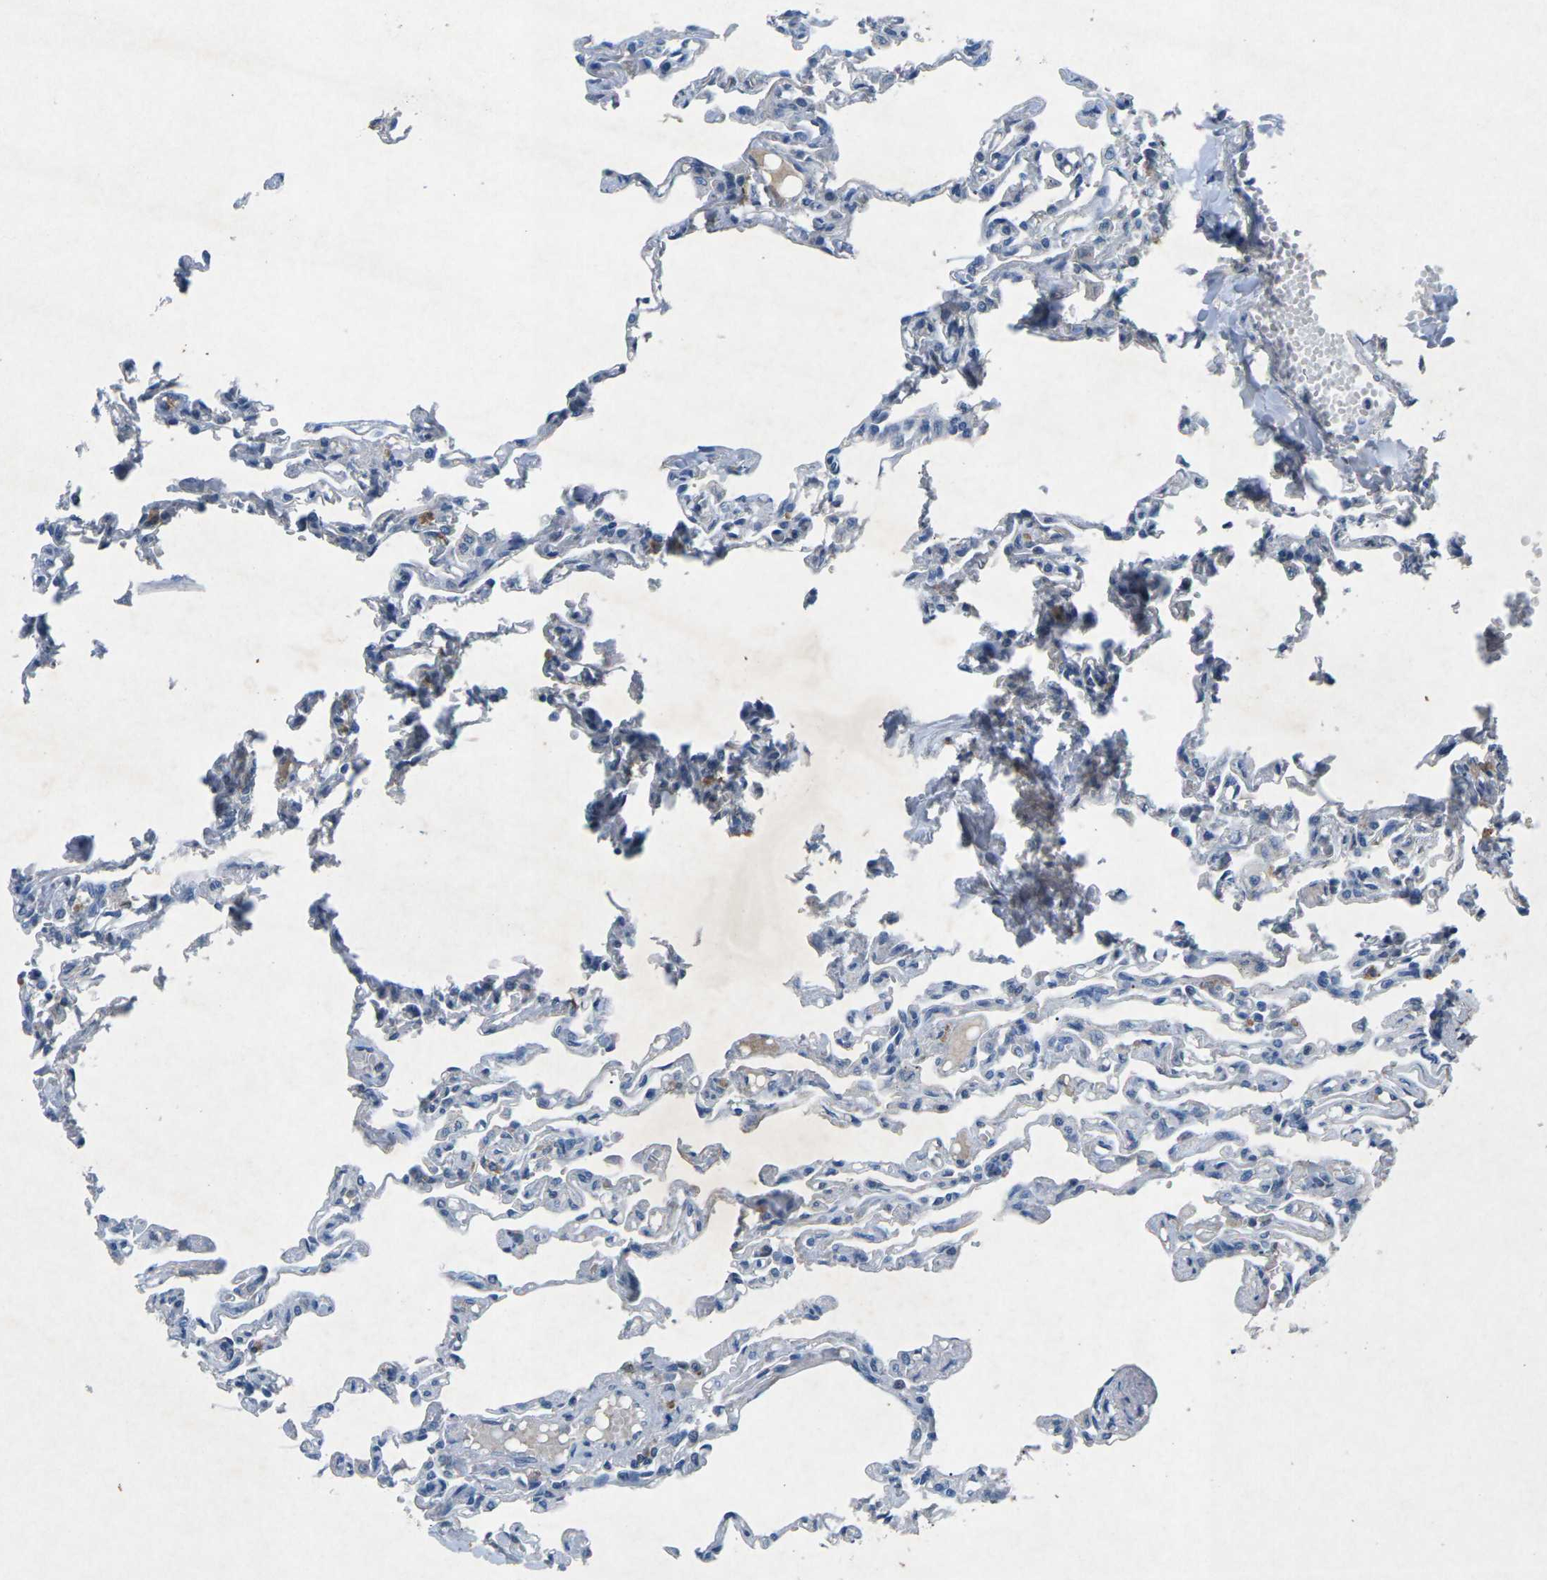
{"staining": {"intensity": "negative", "quantity": "none", "location": "none"}, "tissue": "lung", "cell_type": "Alveolar cells", "image_type": "normal", "snomed": [{"axis": "morphology", "description": "Normal tissue, NOS"}, {"axis": "topography", "description": "Lung"}], "caption": "DAB (3,3'-diaminobenzidine) immunohistochemical staining of benign human lung reveals no significant expression in alveolar cells.", "gene": "PLG", "patient": {"sex": "male", "age": 21}}